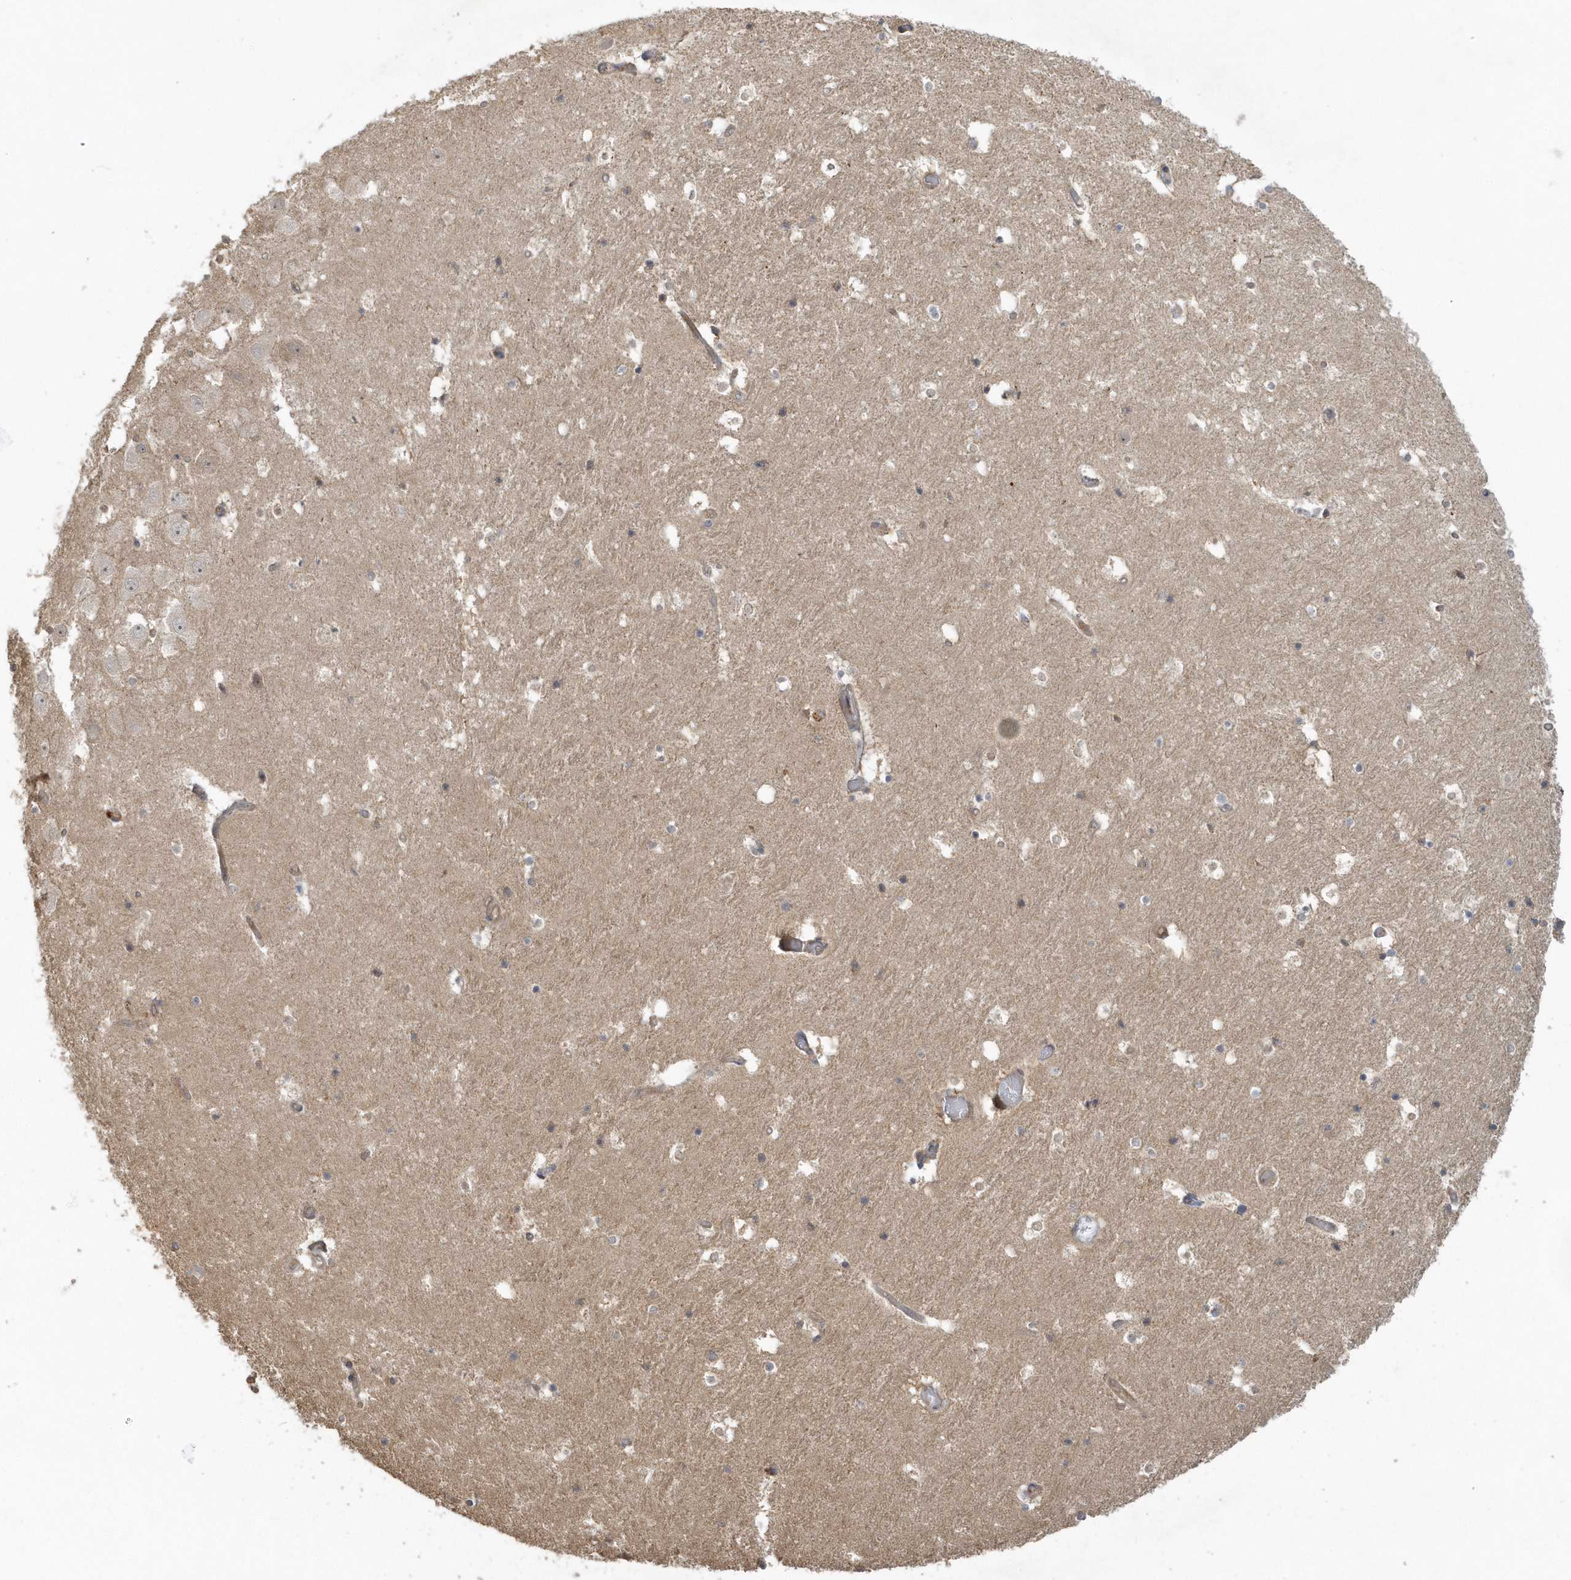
{"staining": {"intensity": "negative", "quantity": "none", "location": "none"}, "tissue": "hippocampus", "cell_type": "Glial cells", "image_type": "normal", "snomed": [{"axis": "morphology", "description": "Normal tissue, NOS"}, {"axis": "topography", "description": "Hippocampus"}], "caption": "The photomicrograph shows no staining of glial cells in normal hippocampus. (DAB (3,3'-diaminobenzidine) immunohistochemistry, high magnification).", "gene": "THG1L", "patient": {"sex": "female", "age": 52}}